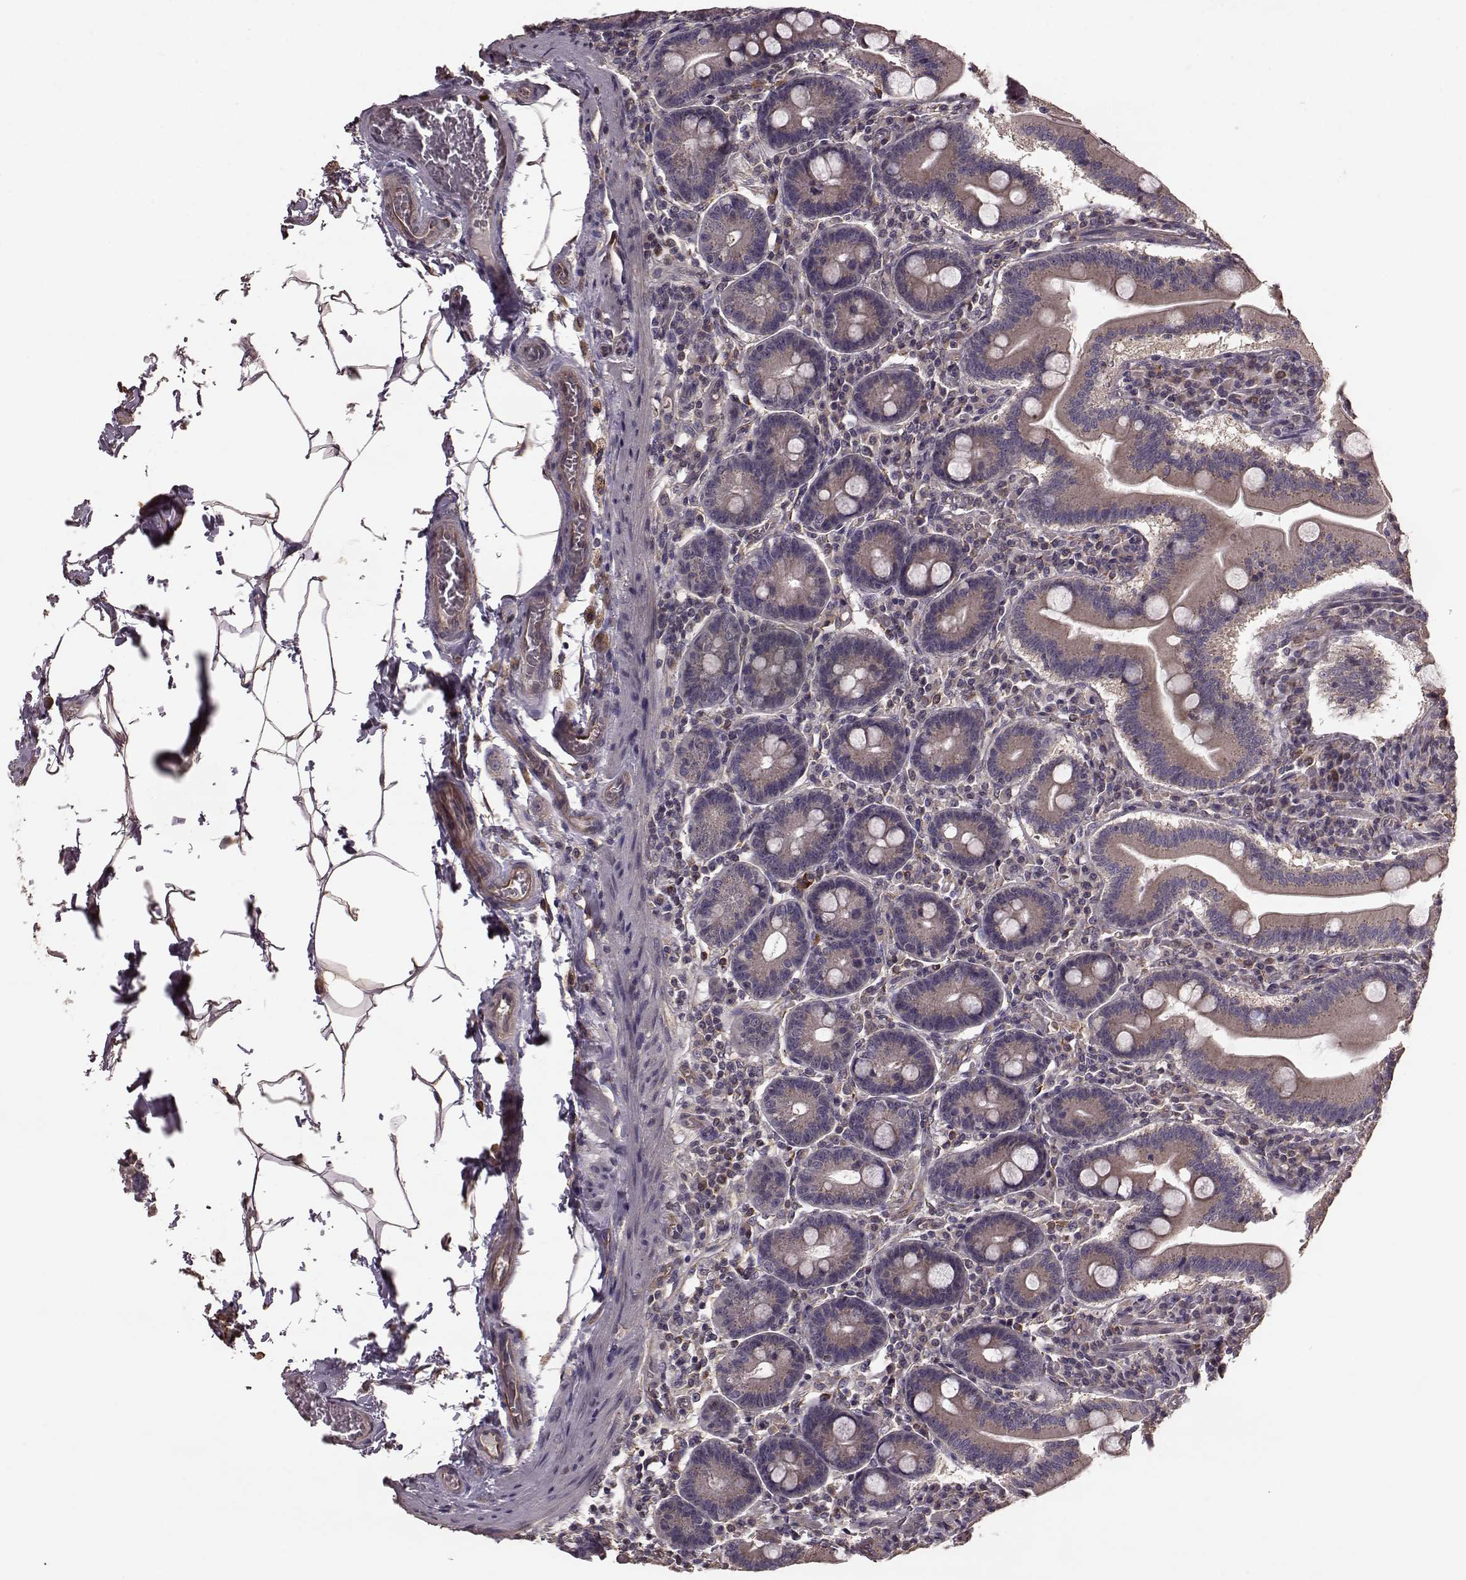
{"staining": {"intensity": "weak", "quantity": ">75%", "location": "cytoplasmic/membranous"}, "tissue": "small intestine", "cell_type": "Glandular cells", "image_type": "normal", "snomed": [{"axis": "morphology", "description": "Normal tissue, NOS"}, {"axis": "topography", "description": "Small intestine"}], "caption": "This photomicrograph displays immunohistochemistry (IHC) staining of benign small intestine, with low weak cytoplasmic/membranous expression in approximately >75% of glandular cells.", "gene": "NTF3", "patient": {"sex": "male", "age": 37}}